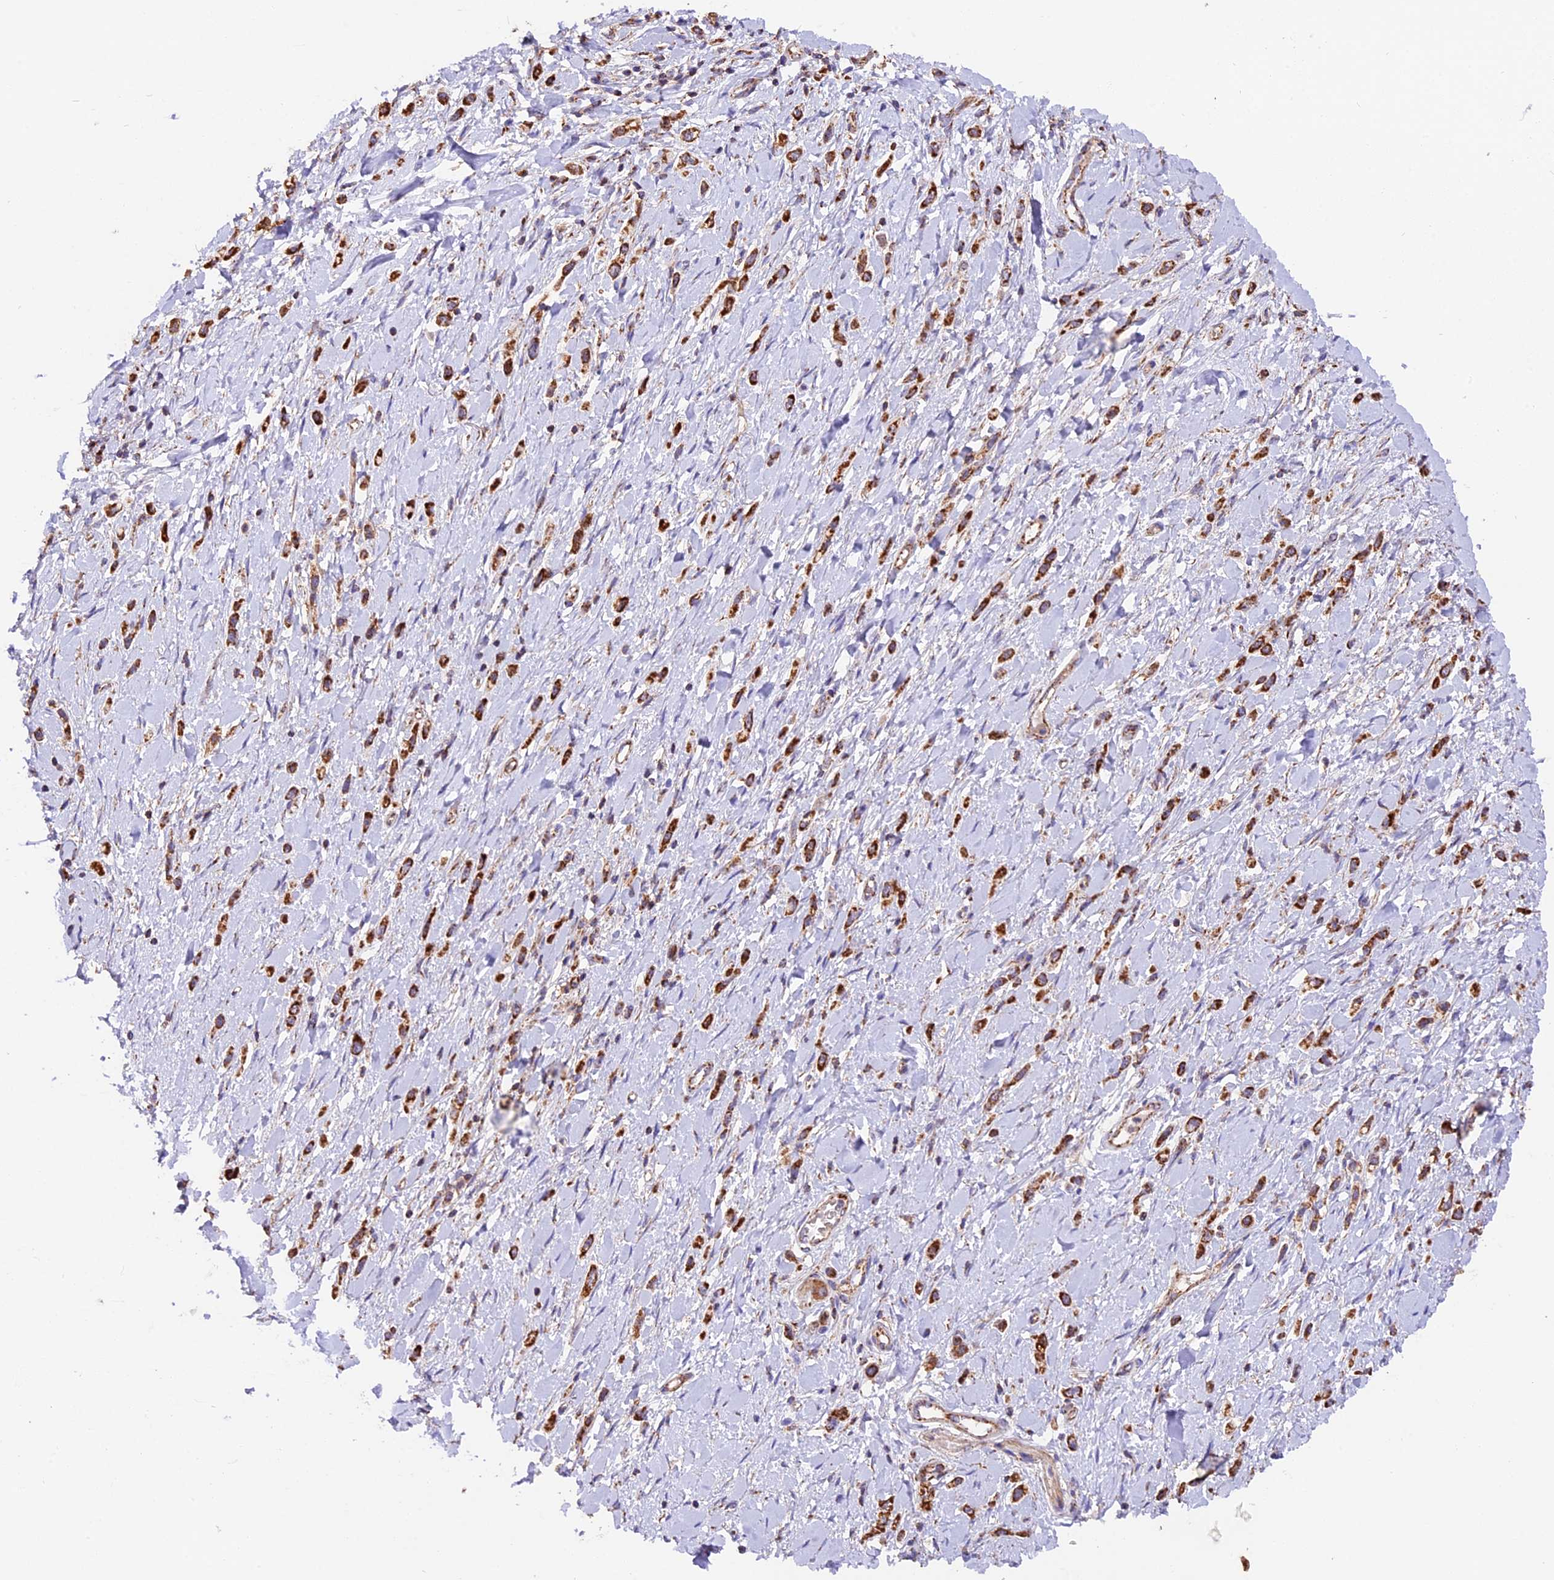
{"staining": {"intensity": "strong", "quantity": ">75%", "location": "cytoplasmic/membranous"}, "tissue": "stomach cancer", "cell_type": "Tumor cells", "image_type": "cancer", "snomed": [{"axis": "morphology", "description": "Adenocarcinoma, NOS"}, {"axis": "topography", "description": "Stomach"}], "caption": "The histopathology image displays a brown stain indicating the presence of a protein in the cytoplasmic/membranous of tumor cells in adenocarcinoma (stomach).", "gene": "NDUFA8", "patient": {"sex": "female", "age": 65}}